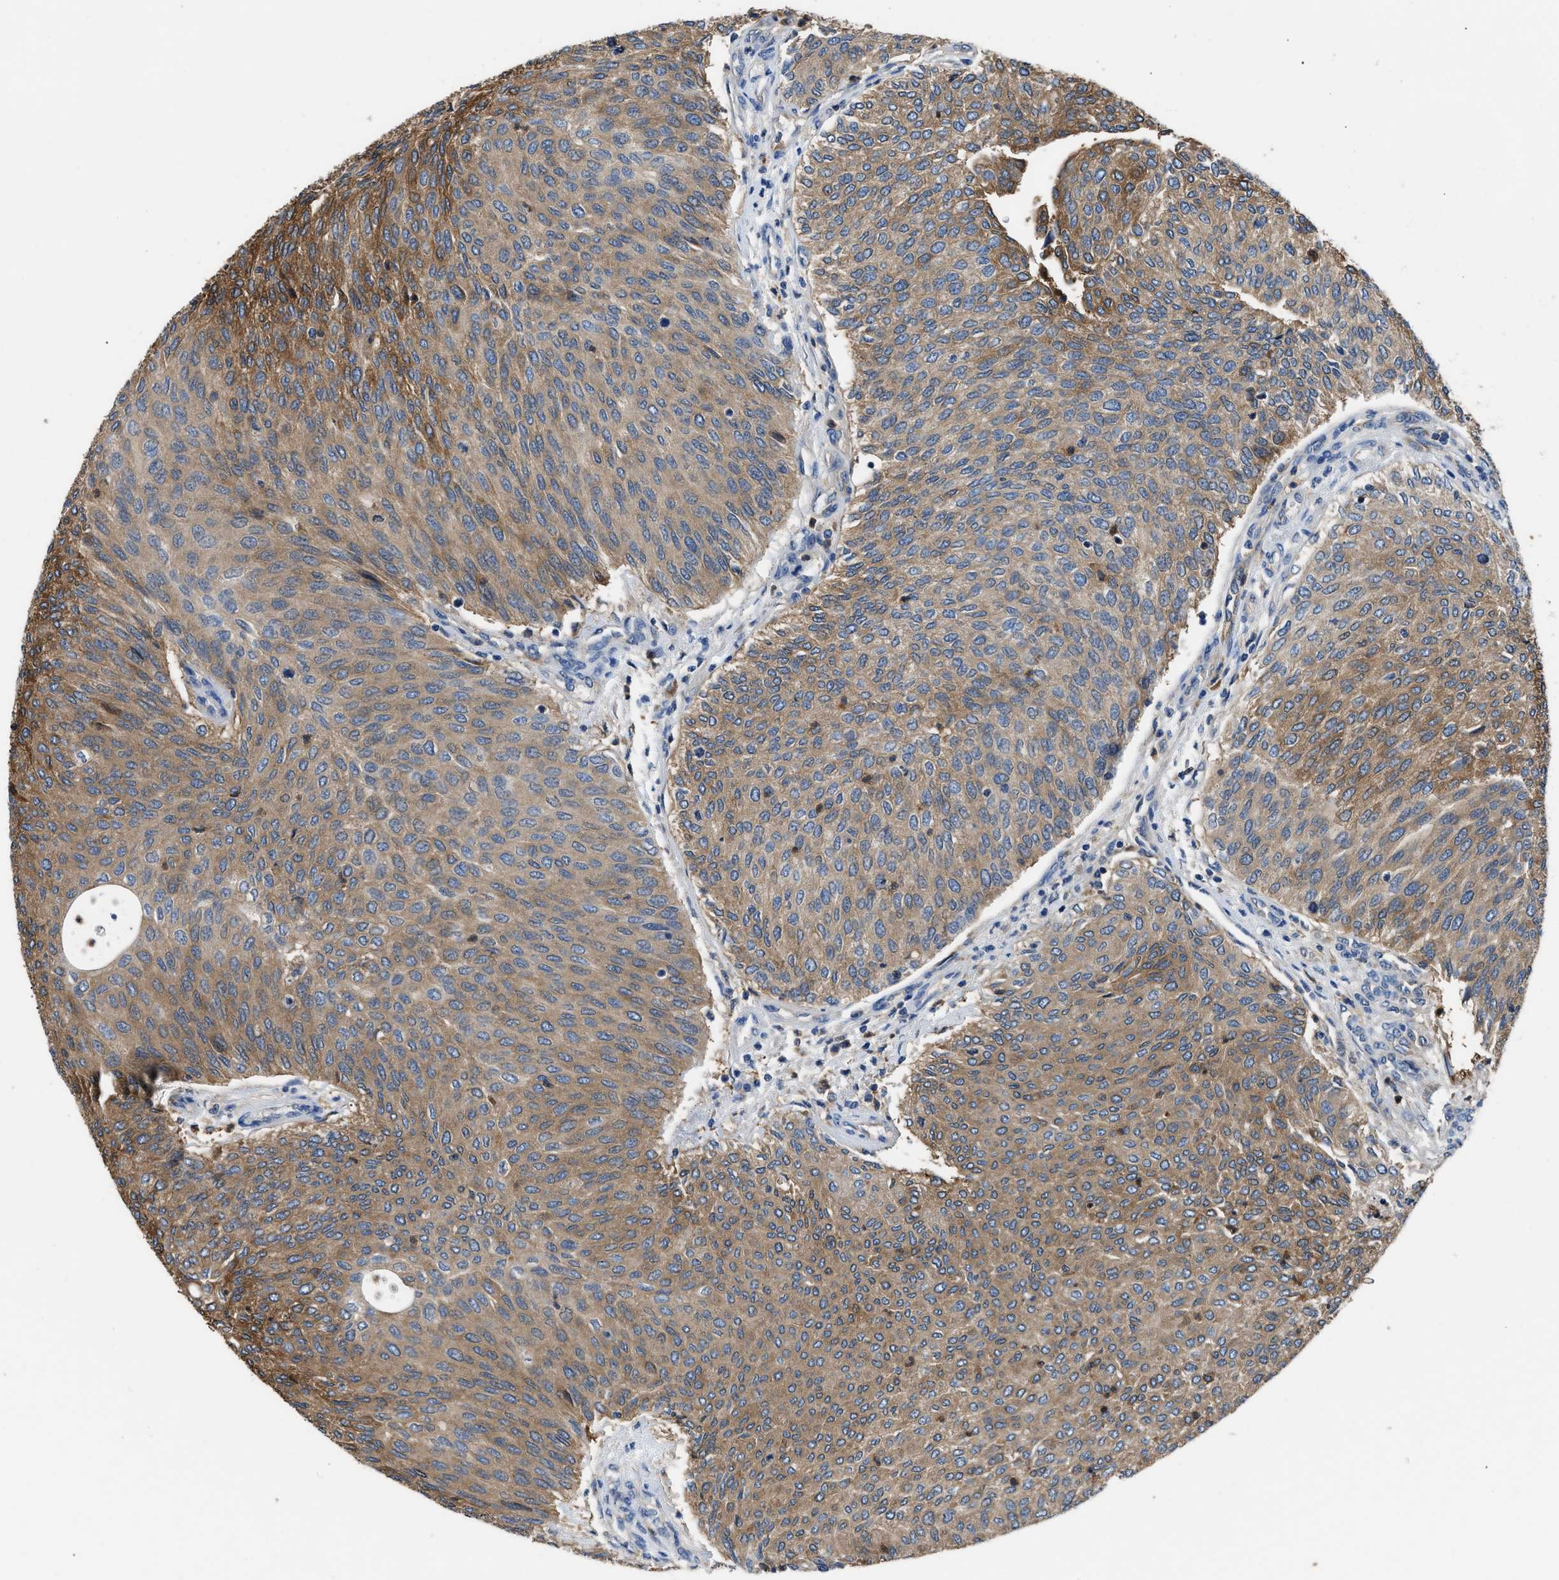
{"staining": {"intensity": "strong", "quantity": "25%-75%", "location": "cytoplasmic/membranous"}, "tissue": "urothelial cancer", "cell_type": "Tumor cells", "image_type": "cancer", "snomed": [{"axis": "morphology", "description": "Urothelial carcinoma, Low grade"}, {"axis": "topography", "description": "Urinary bladder"}], "caption": "Immunohistochemical staining of human urothelial carcinoma (low-grade) exhibits high levels of strong cytoplasmic/membranous protein staining in approximately 25%-75% of tumor cells.", "gene": "PKM", "patient": {"sex": "female", "age": 79}}